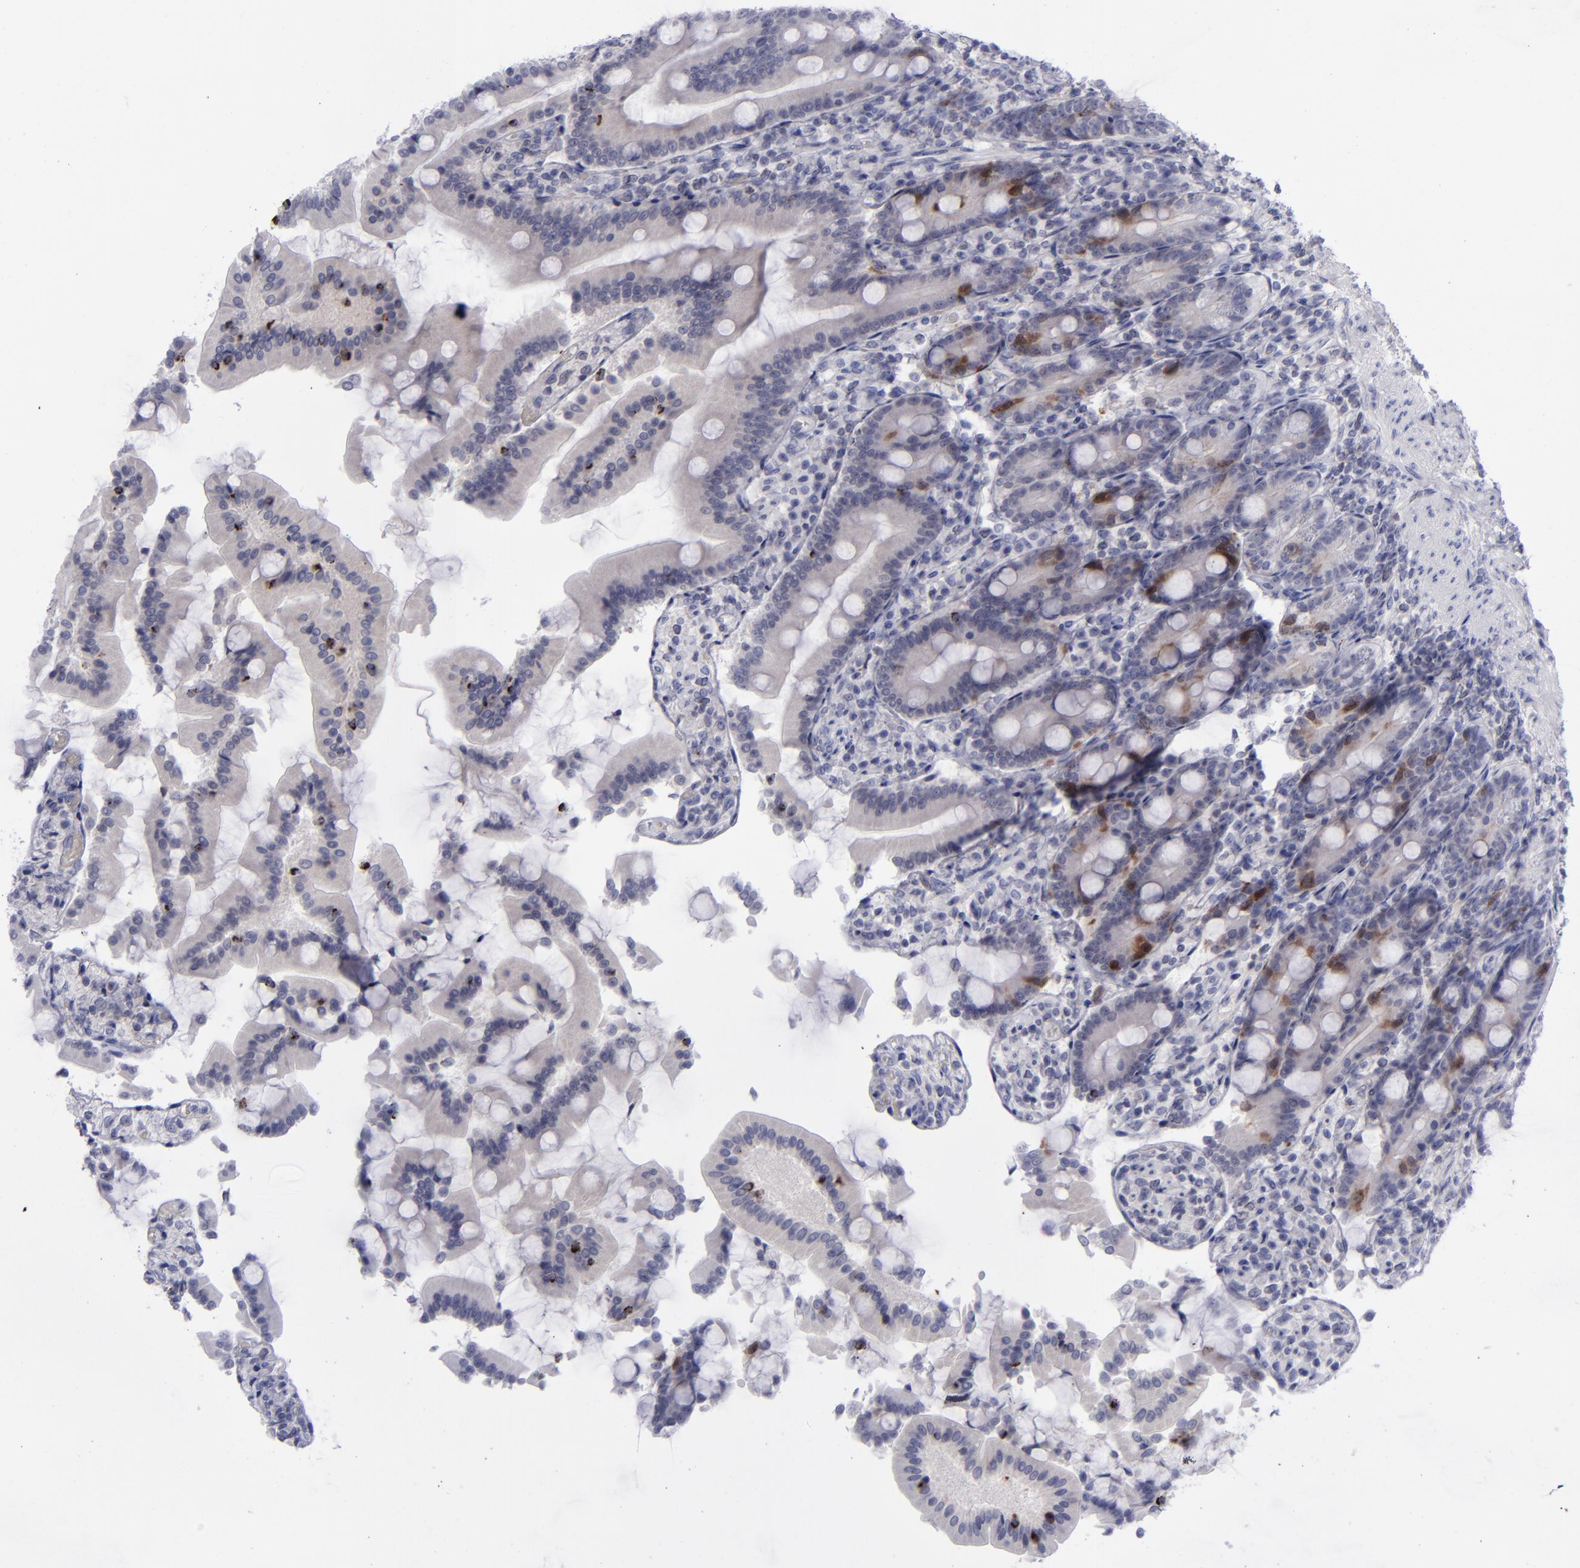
{"staining": {"intensity": "weak", "quantity": "<25%", "location": "cytoplasmic/membranous,nuclear"}, "tissue": "duodenum", "cell_type": "Glandular cells", "image_type": "normal", "snomed": [{"axis": "morphology", "description": "Normal tissue, NOS"}, {"axis": "topography", "description": "Duodenum"}], "caption": "Glandular cells show no significant expression in unremarkable duodenum.", "gene": "AURKA", "patient": {"sex": "female", "age": 64}}